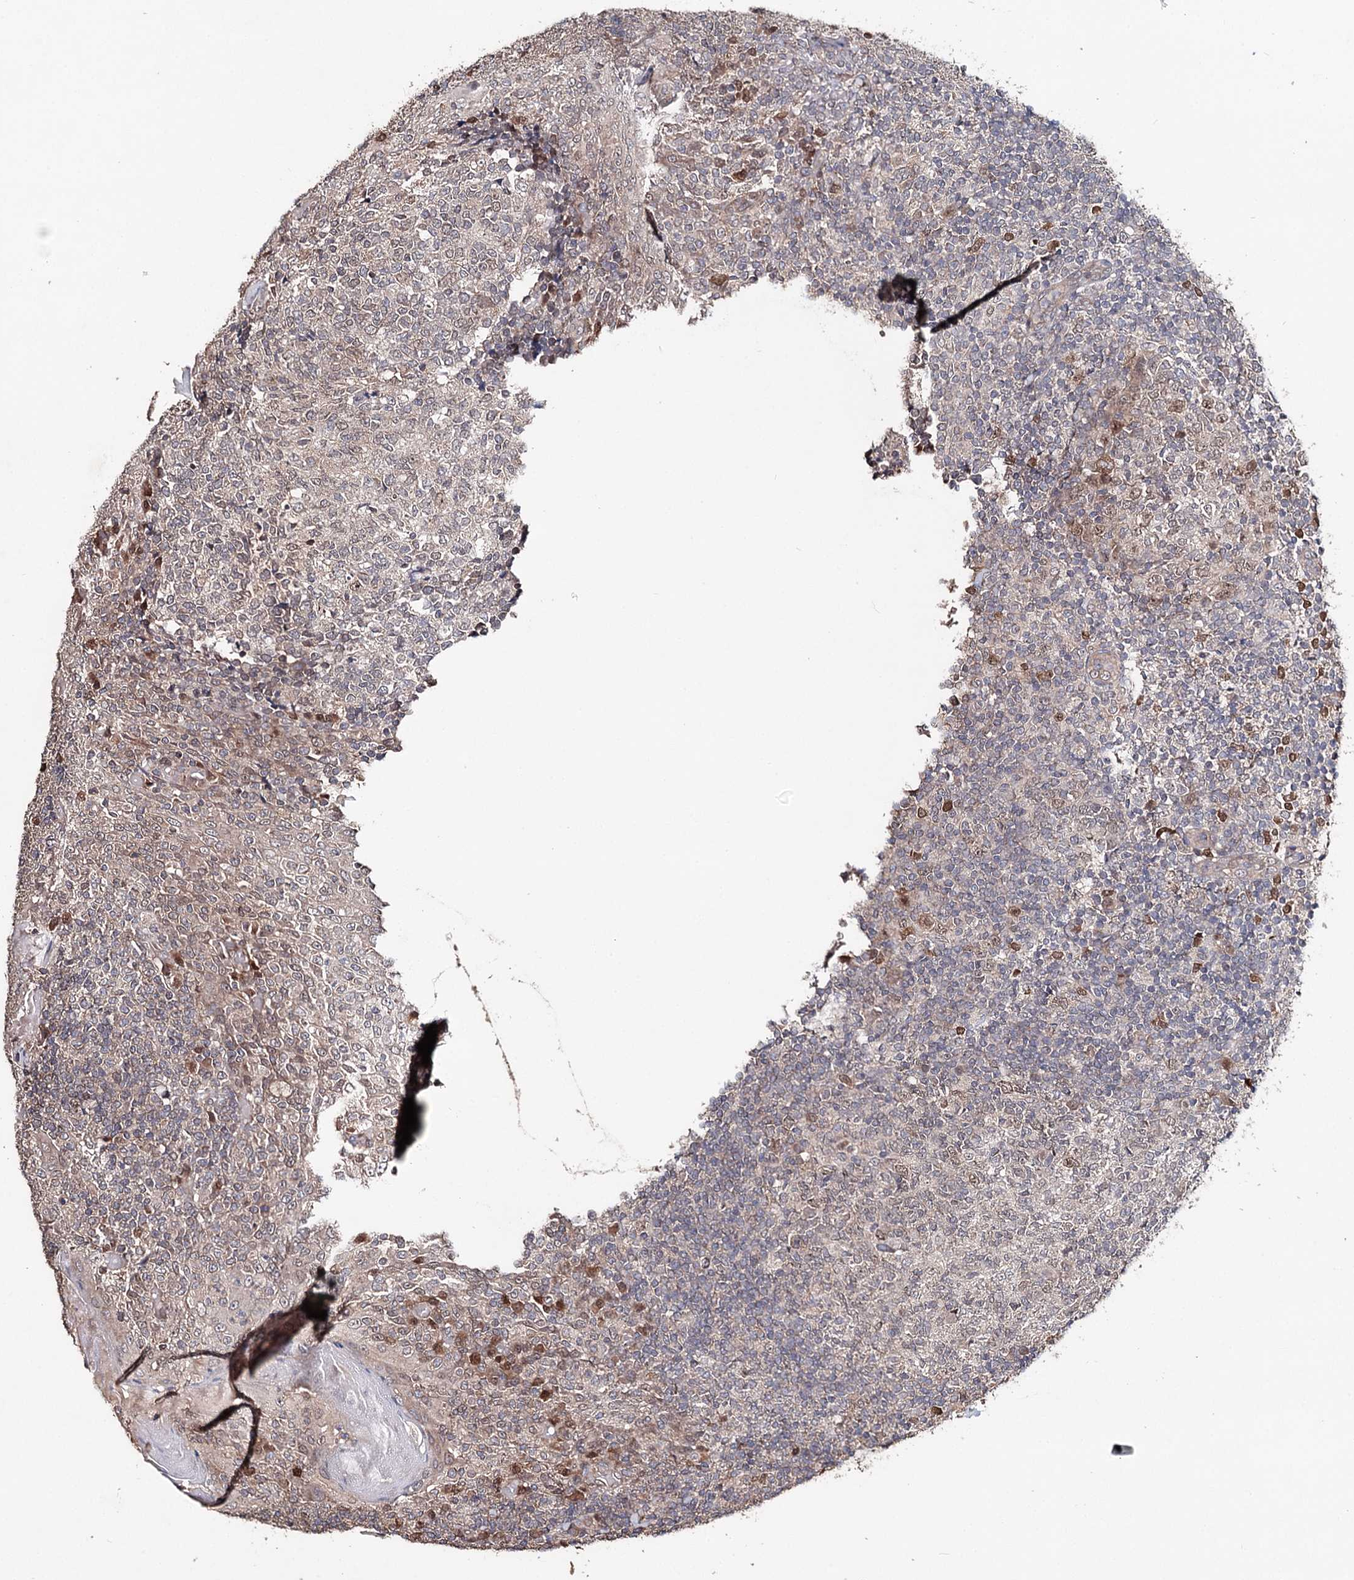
{"staining": {"intensity": "moderate", "quantity": "25%-75%", "location": "cytoplasmic/membranous,nuclear"}, "tissue": "tonsil", "cell_type": "Germinal center cells", "image_type": "normal", "snomed": [{"axis": "morphology", "description": "Normal tissue, NOS"}, {"axis": "topography", "description": "Tonsil"}], "caption": "Human tonsil stained for a protein (brown) exhibits moderate cytoplasmic/membranous,nuclear positive expression in about 25%-75% of germinal center cells.", "gene": "NOPCHAP1", "patient": {"sex": "female", "age": 19}}